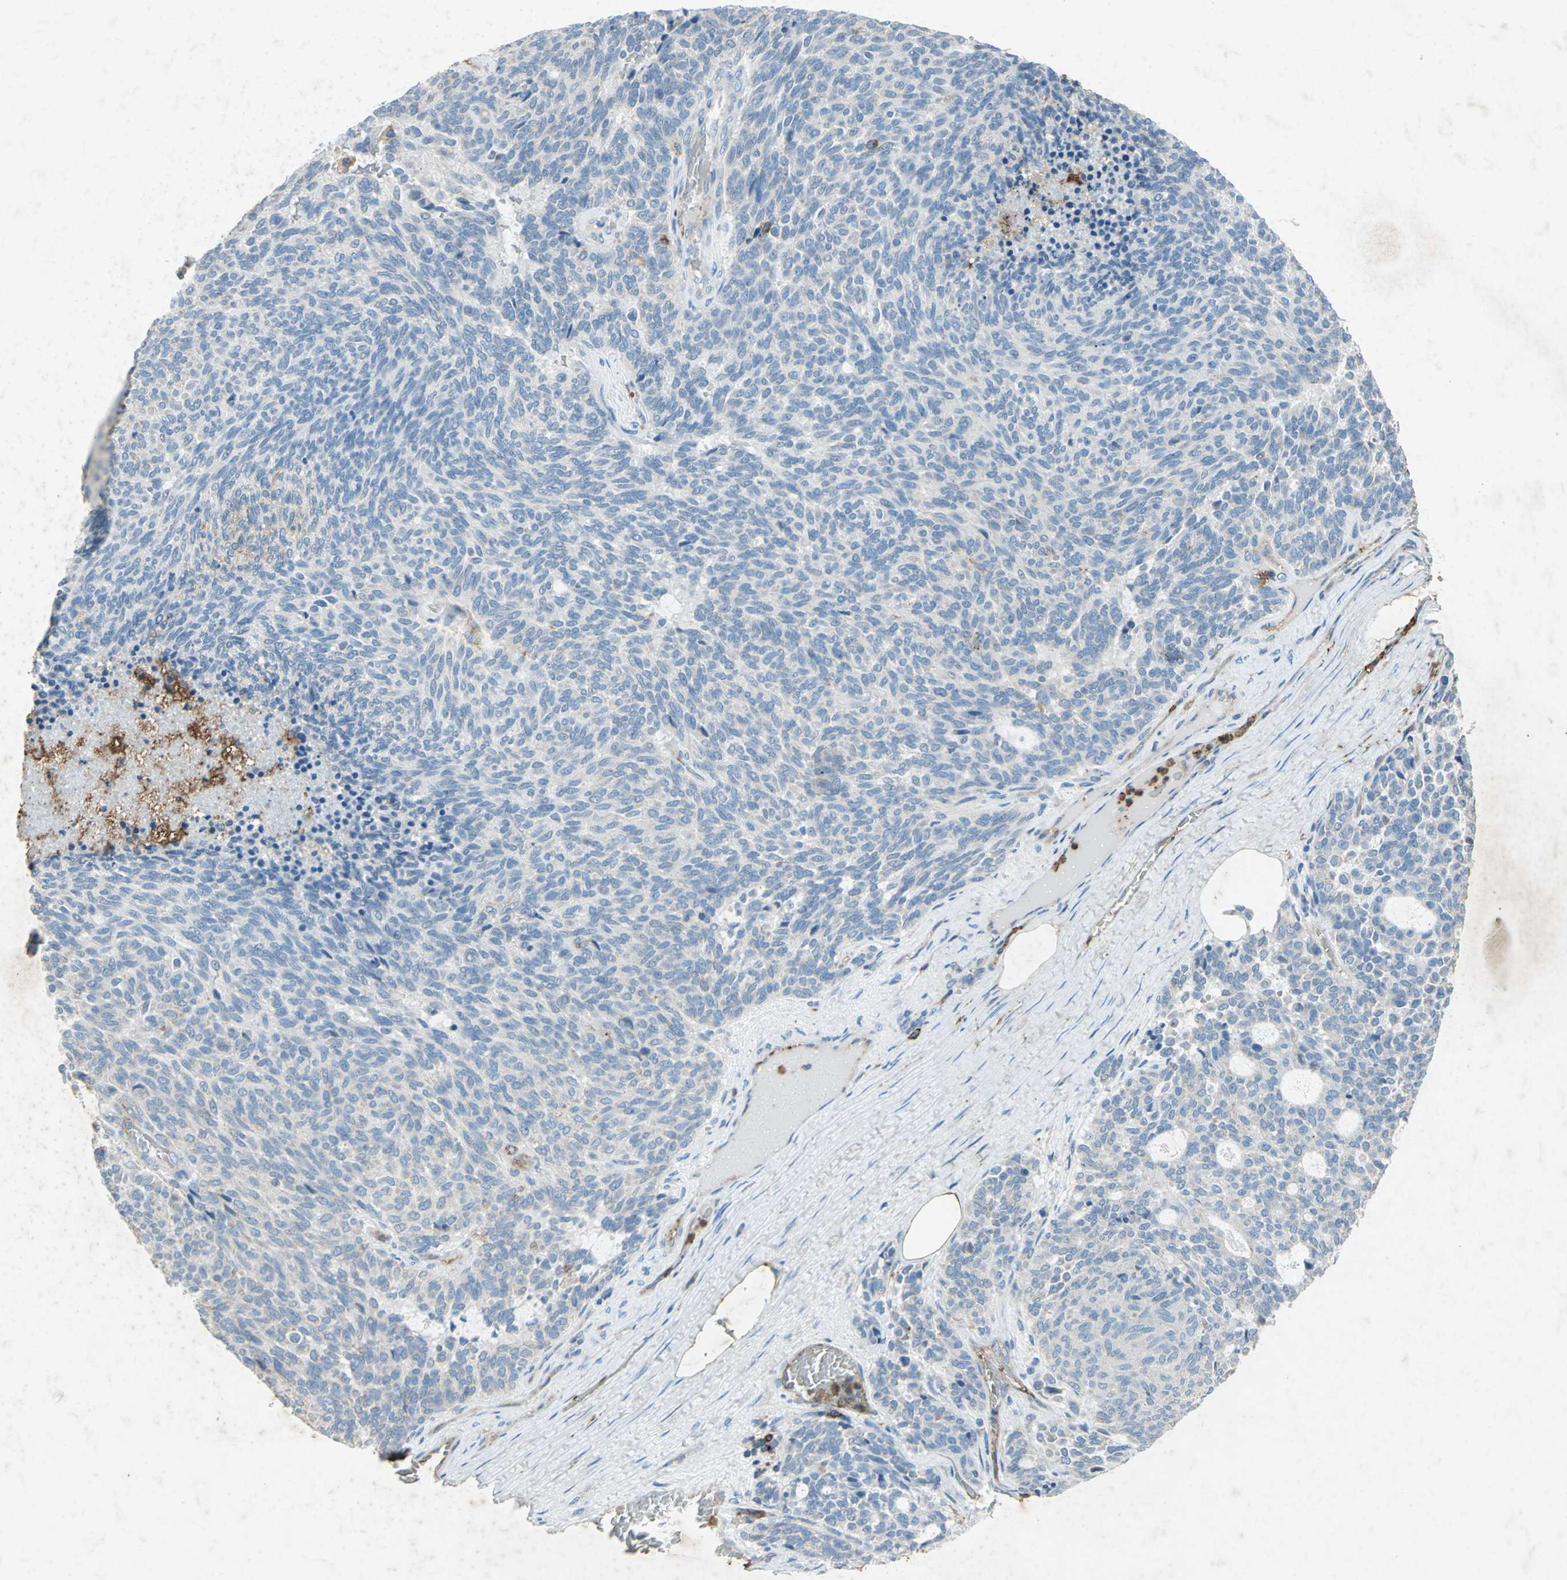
{"staining": {"intensity": "negative", "quantity": "none", "location": "none"}, "tissue": "carcinoid", "cell_type": "Tumor cells", "image_type": "cancer", "snomed": [{"axis": "morphology", "description": "Carcinoid, malignant, NOS"}, {"axis": "topography", "description": "Pancreas"}], "caption": "This is a micrograph of IHC staining of carcinoid, which shows no expression in tumor cells.", "gene": "CCR6", "patient": {"sex": "female", "age": 54}}